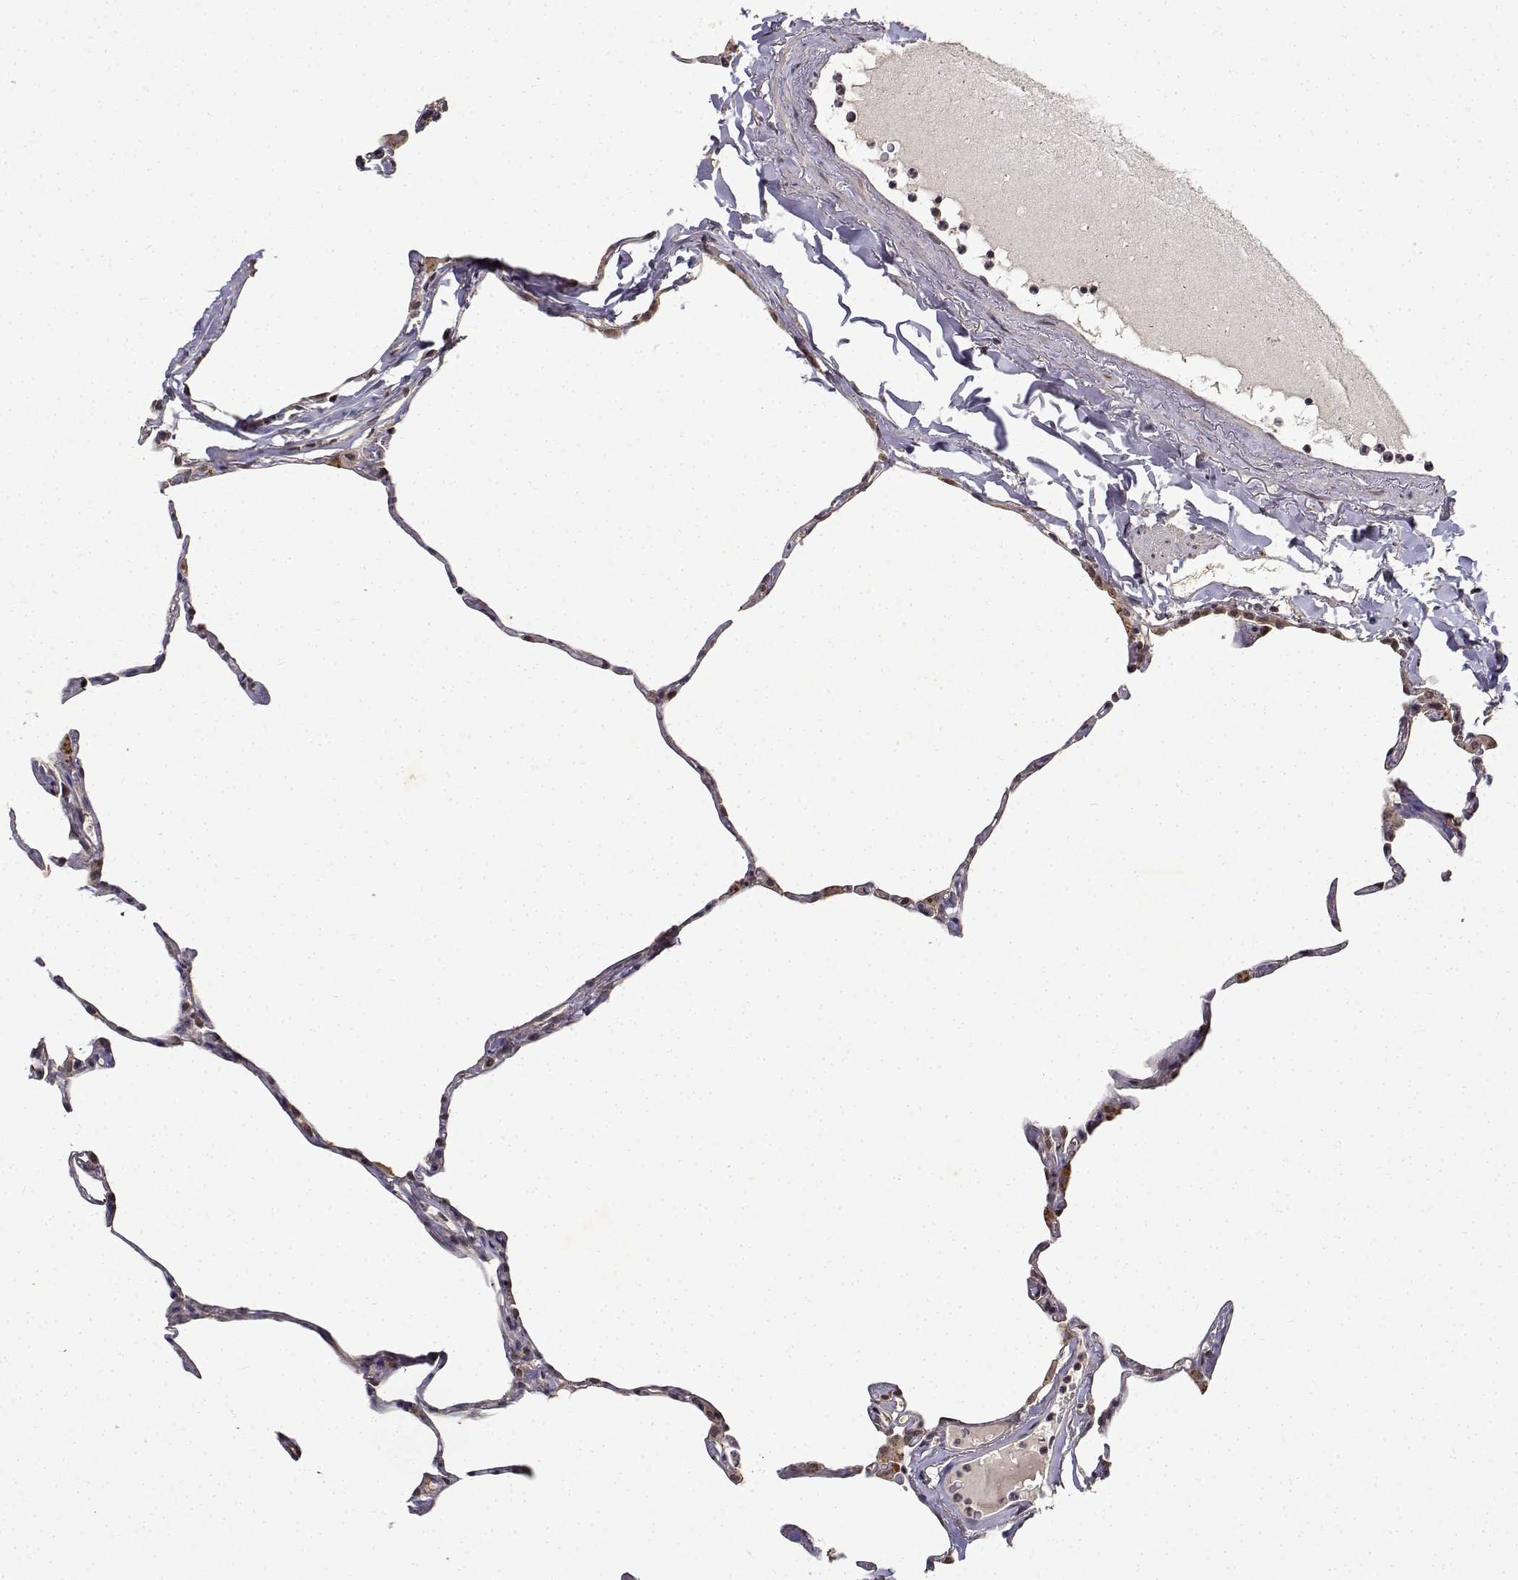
{"staining": {"intensity": "negative", "quantity": "none", "location": "none"}, "tissue": "lung", "cell_type": "Alveolar cells", "image_type": "normal", "snomed": [{"axis": "morphology", "description": "Normal tissue, NOS"}, {"axis": "topography", "description": "Lung"}], "caption": "Alveolar cells show no significant protein positivity in benign lung. (DAB (3,3'-diaminobenzidine) IHC, high magnification).", "gene": "BDNF", "patient": {"sex": "male", "age": 65}}